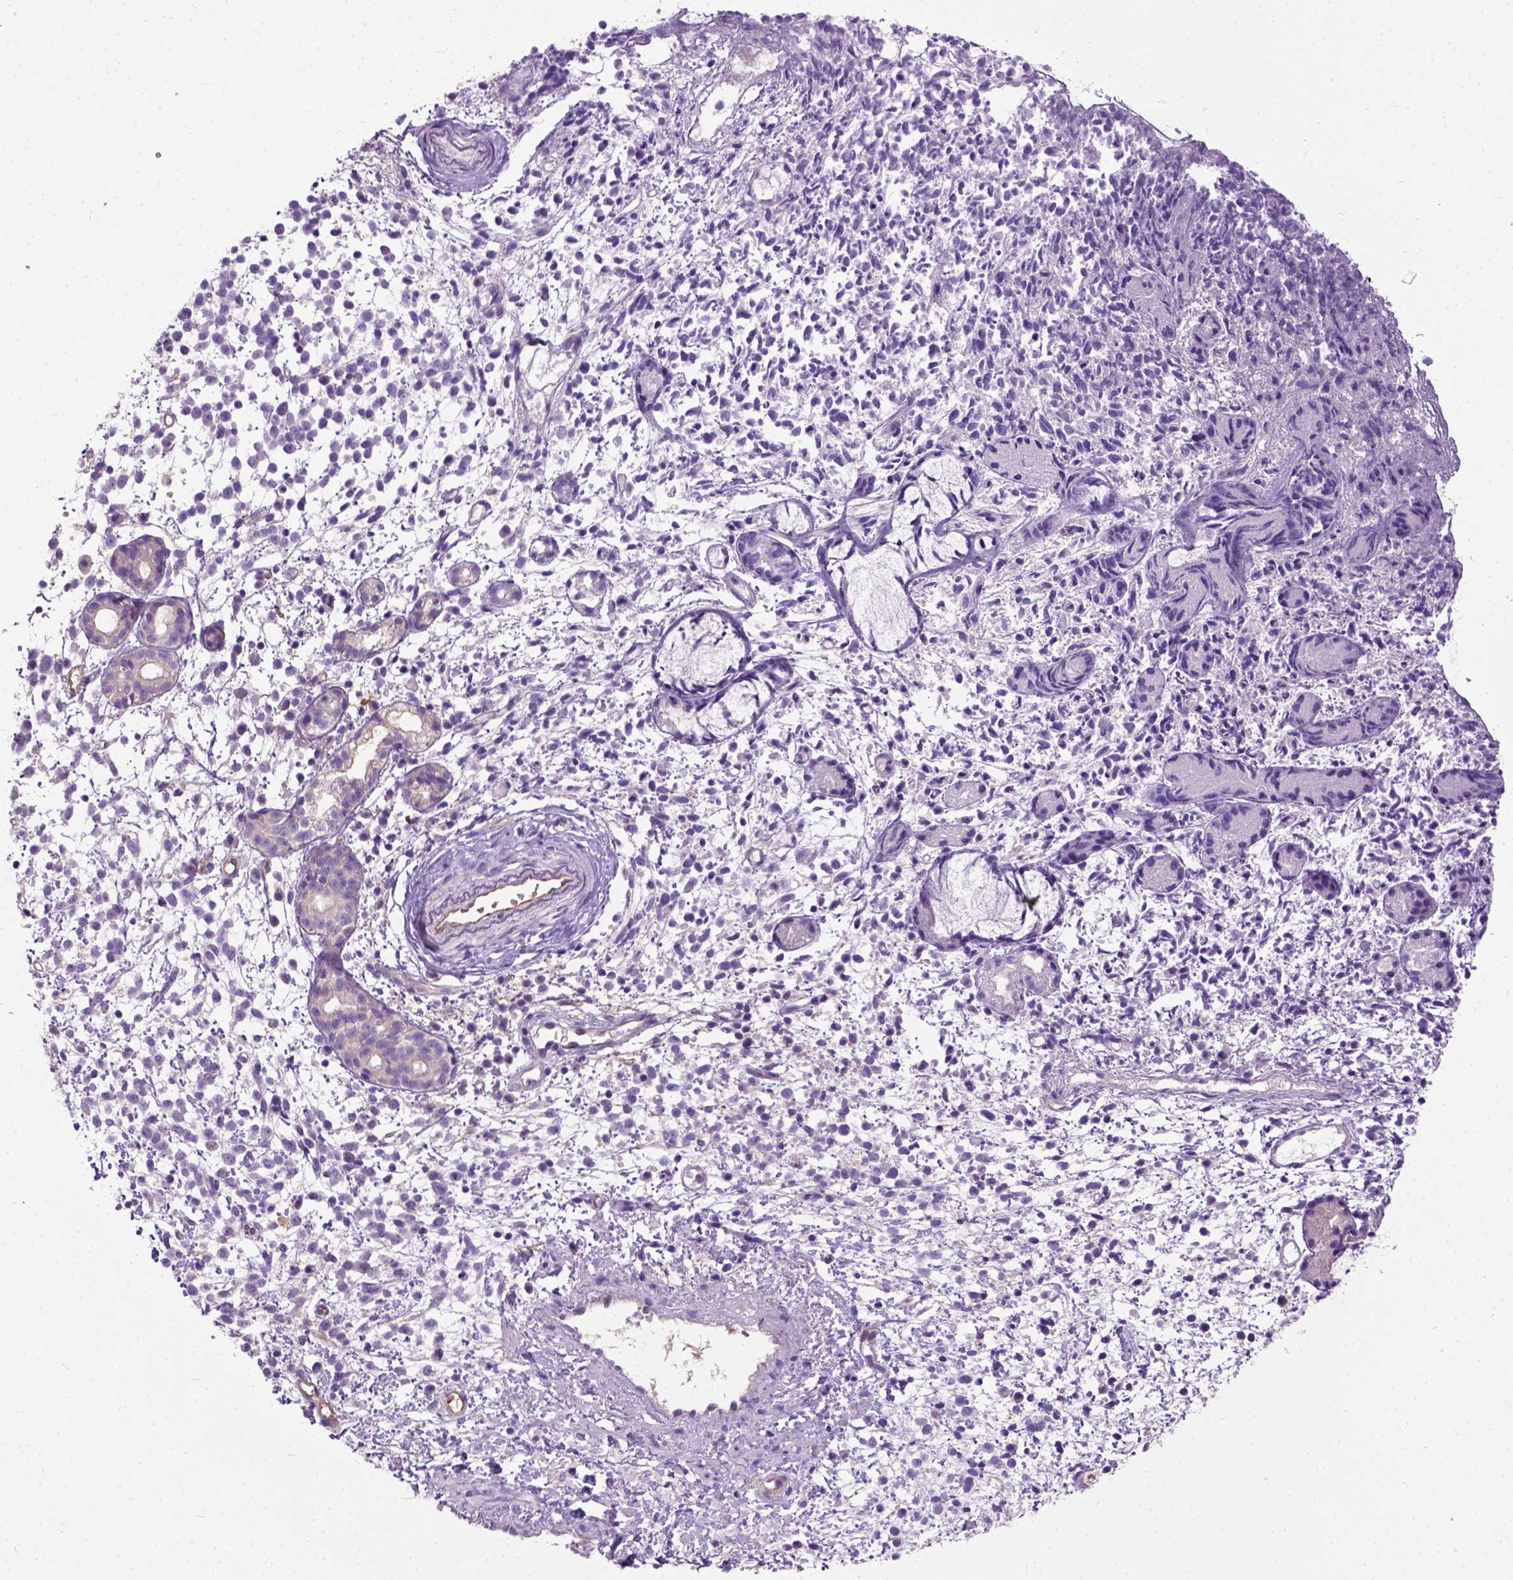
{"staining": {"intensity": "negative", "quantity": "none", "location": "none"}, "tissue": "melanoma", "cell_type": "Tumor cells", "image_type": "cancer", "snomed": [{"axis": "morphology", "description": "Malignant melanoma, NOS"}, {"axis": "topography", "description": "Skin"}], "caption": "A high-resolution photomicrograph shows immunohistochemistry staining of malignant melanoma, which demonstrates no significant positivity in tumor cells.", "gene": "SEMA4F", "patient": {"sex": "female", "age": 70}}